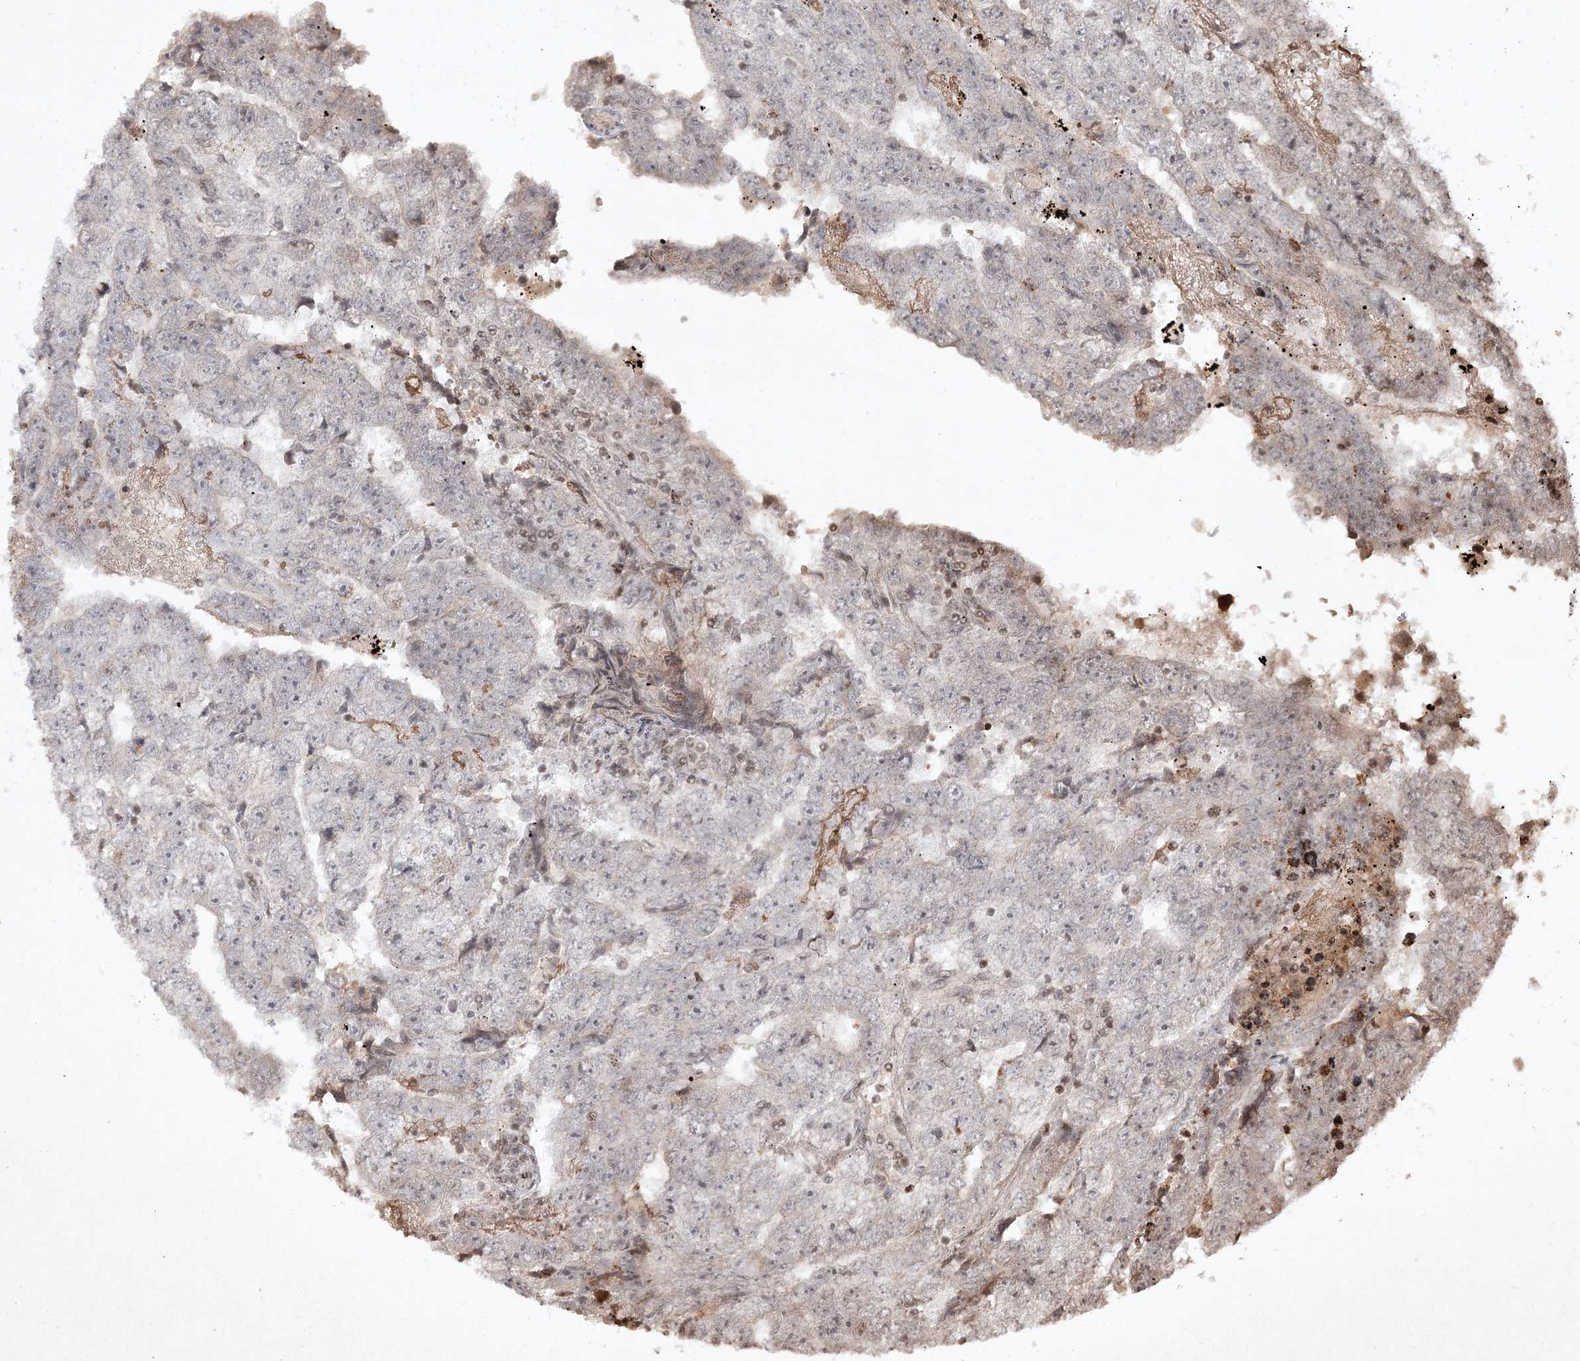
{"staining": {"intensity": "negative", "quantity": "none", "location": "none"}, "tissue": "testis cancer", "cell_type": "Tumor cells", "image_type": "cancer", "snomed": [{"axis": "morphology", "description": "Carcinoma, Embryonal, NOS"}, {"axis": "topography", "description": "Testis"}], "caption": "A photomicrograph of testis cancer (embryonal carcinoma) stained for a protein reveals no brown staining in tumor cells.", "gene": "CARM1", "patient": {"sex": "male", "age": 25}}